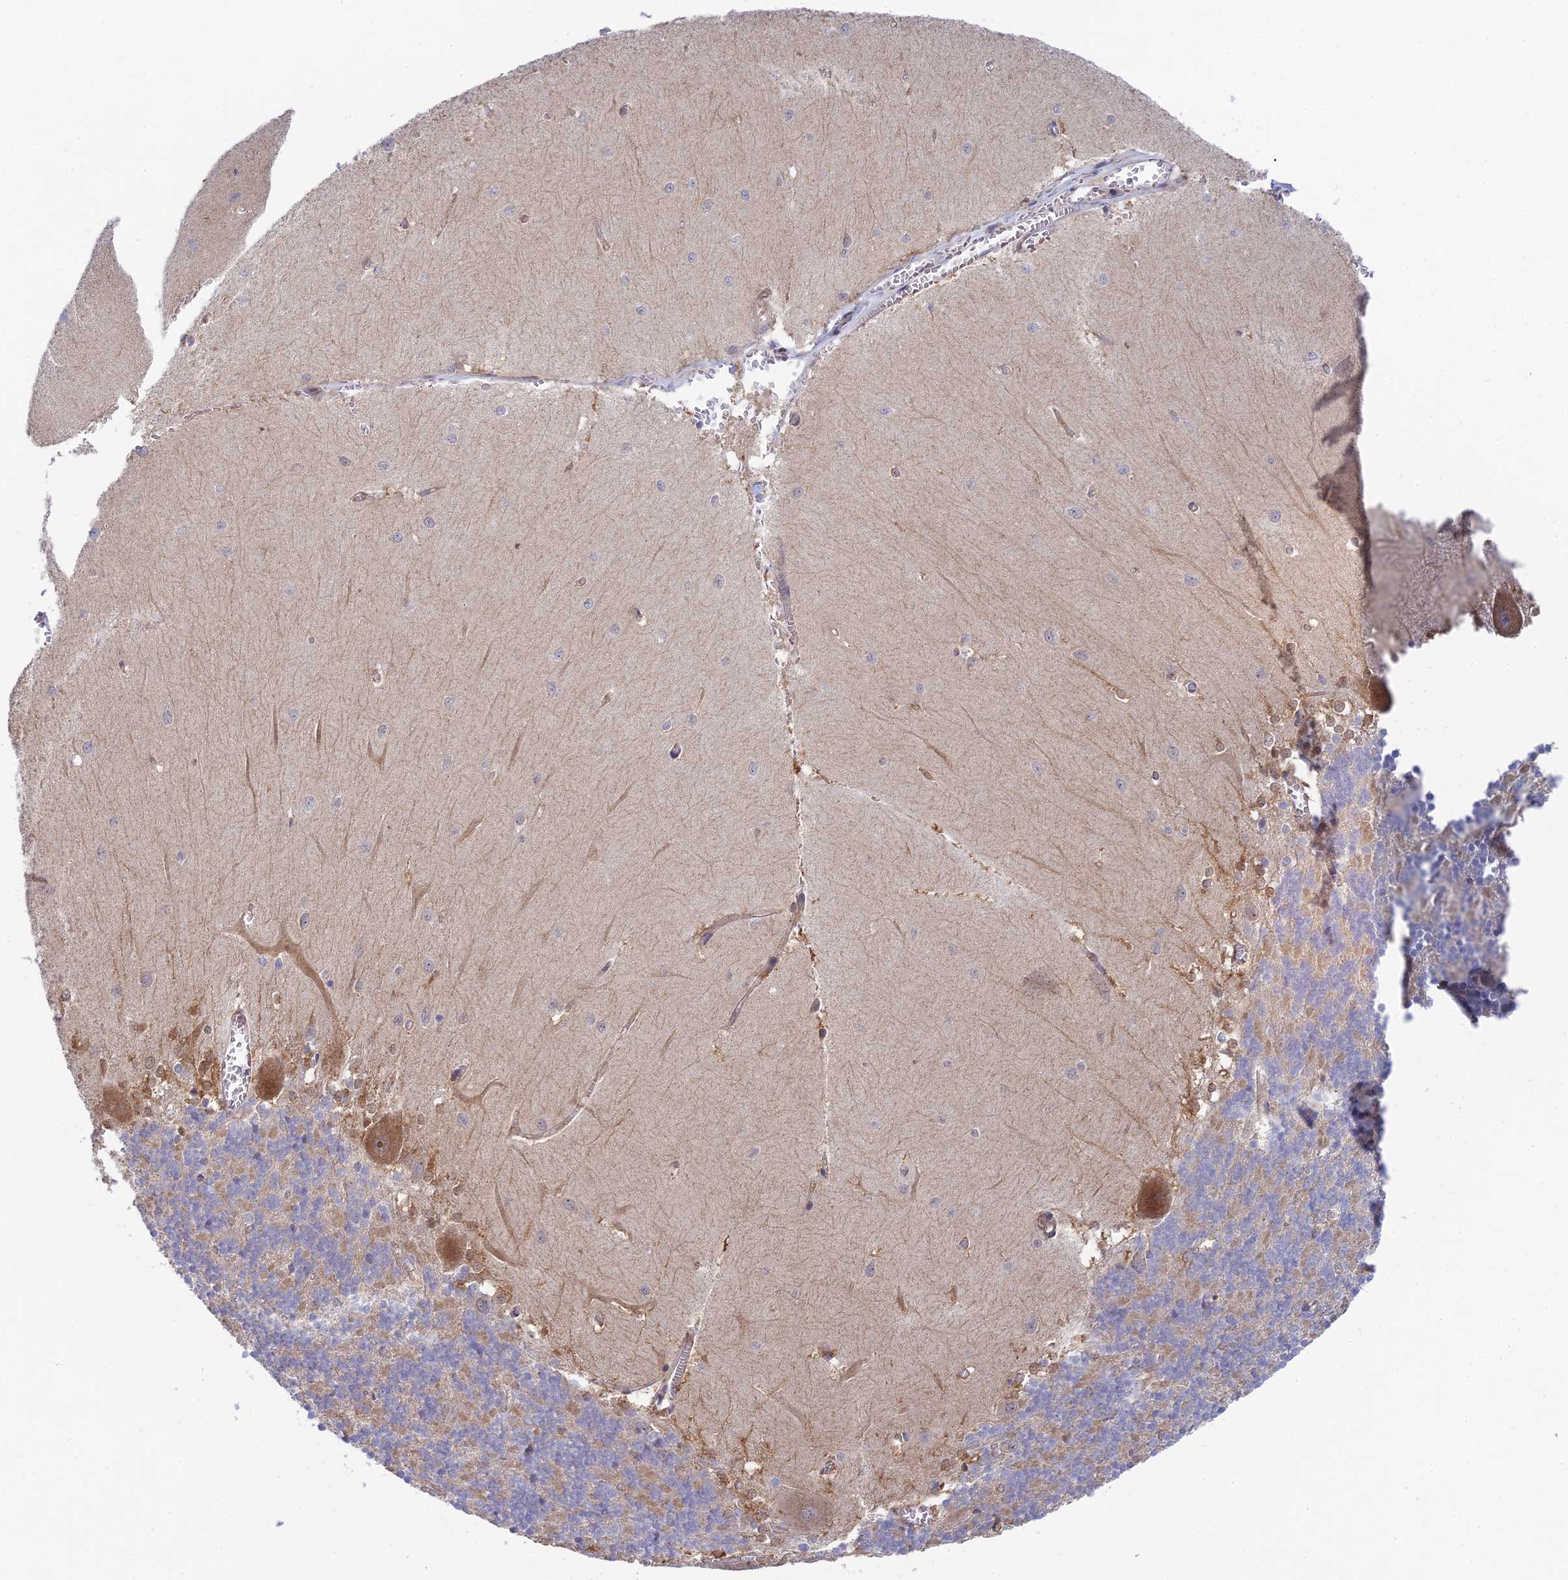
{"staining": {"intensity": "weak", "quantity": "<25%", "location": "cytoplasmic/membranous"}, "tissue": "cerebellum", "cell_type": "Cells in granular layer", "image_type": "normal", "snomed": [{"axis": "morphology", "description": "Normal tissue, NOS"}, {"axis": "topography", "description": "Cerebellum"}], "caption": "This is an immunohistochemistry photomicrograph of normal human cerebellum. There is no positivity in cells in granular layer.", "gene": "INCA1", "patient": {"sex": "male", "age": 37}}